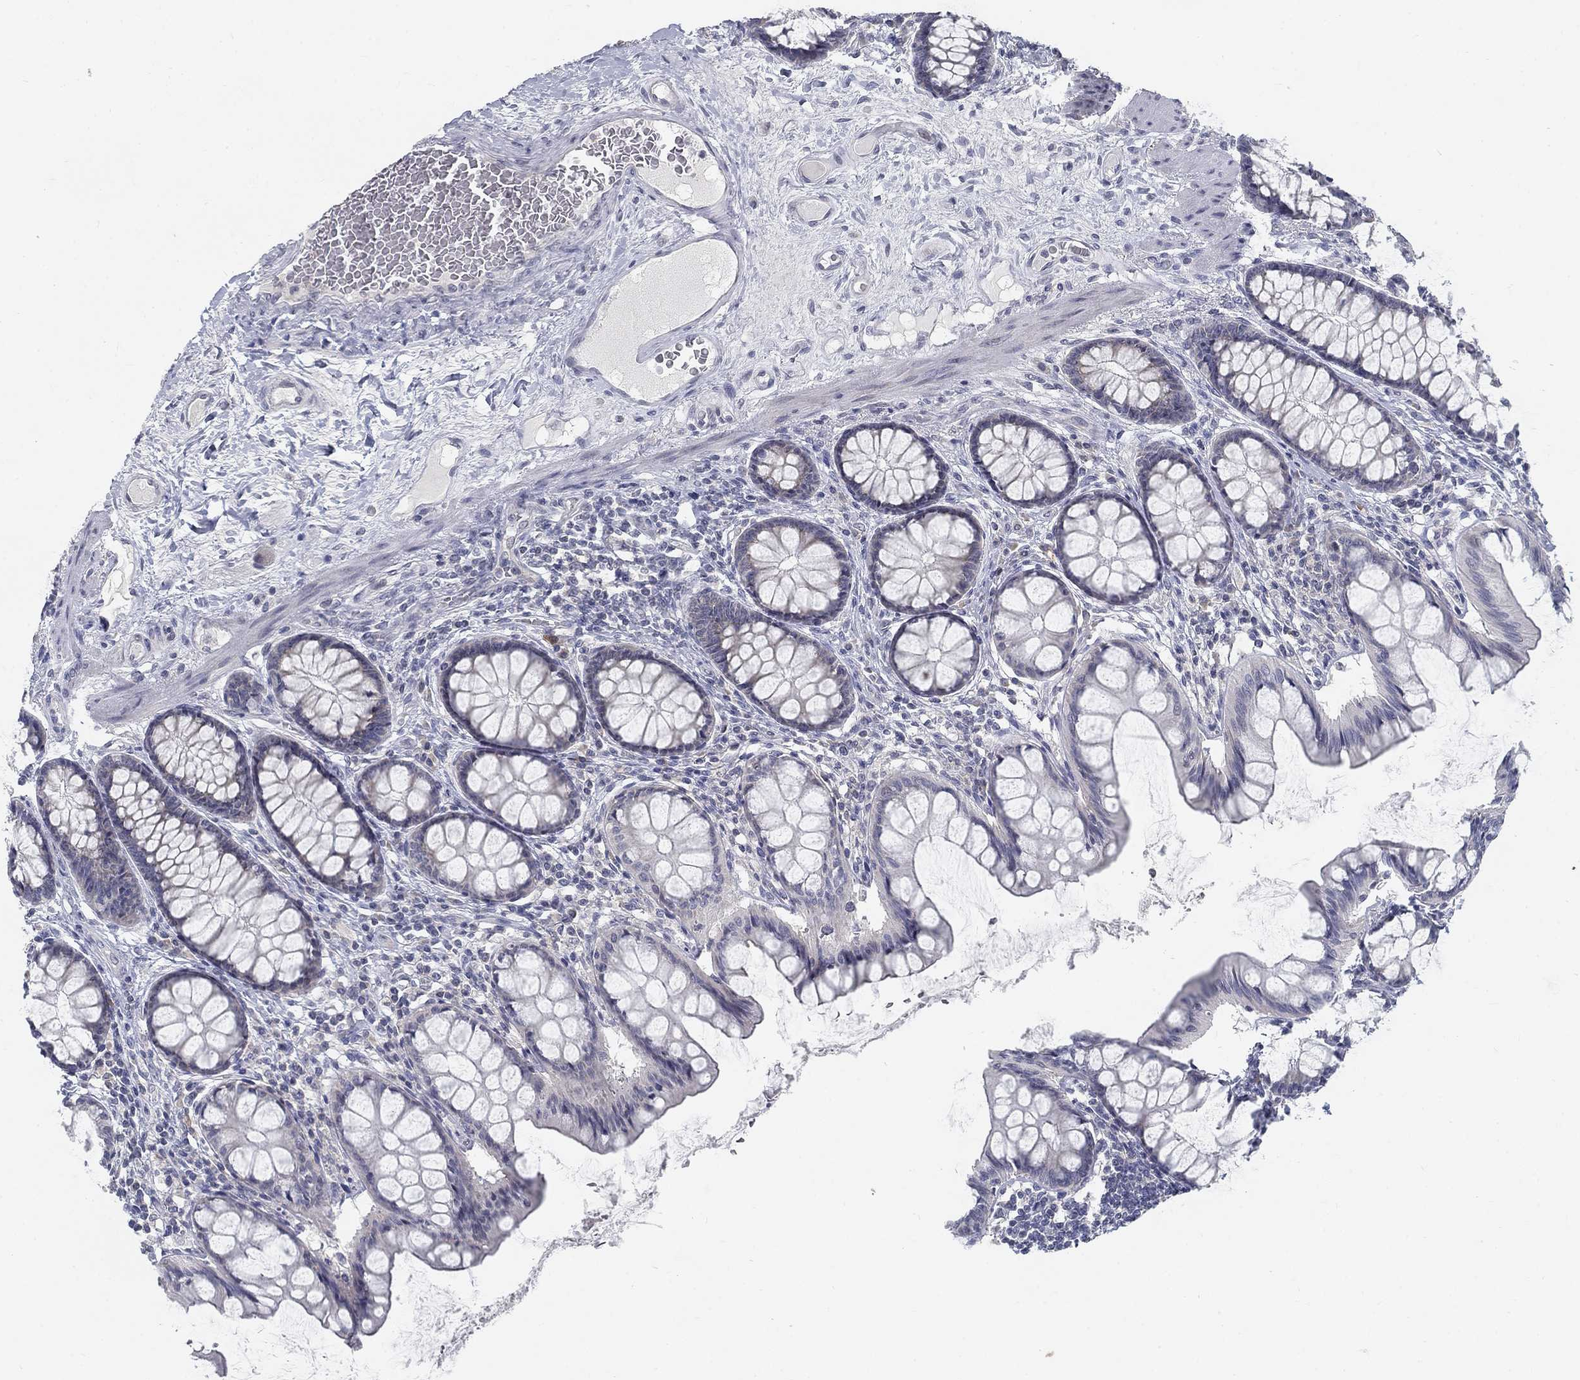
{"staining": {"intensity": "negative", "quantity": "none", "location": "none"}, "tissue": "colon", "cell_type": "Endothelial cells", "image_type": "normal", "snomed": [{"axis": "morphology", "description": "Normal tissue, NOS"}, {"axis": "topography", "description": "Colon"}], "caption": "IHC image of unremarkable colon: human colon stained with DAB displays no significant protein staining in endothelial cells.", "gene": "ATP1A3", "patient": {"sex": "female", "age": 65}}